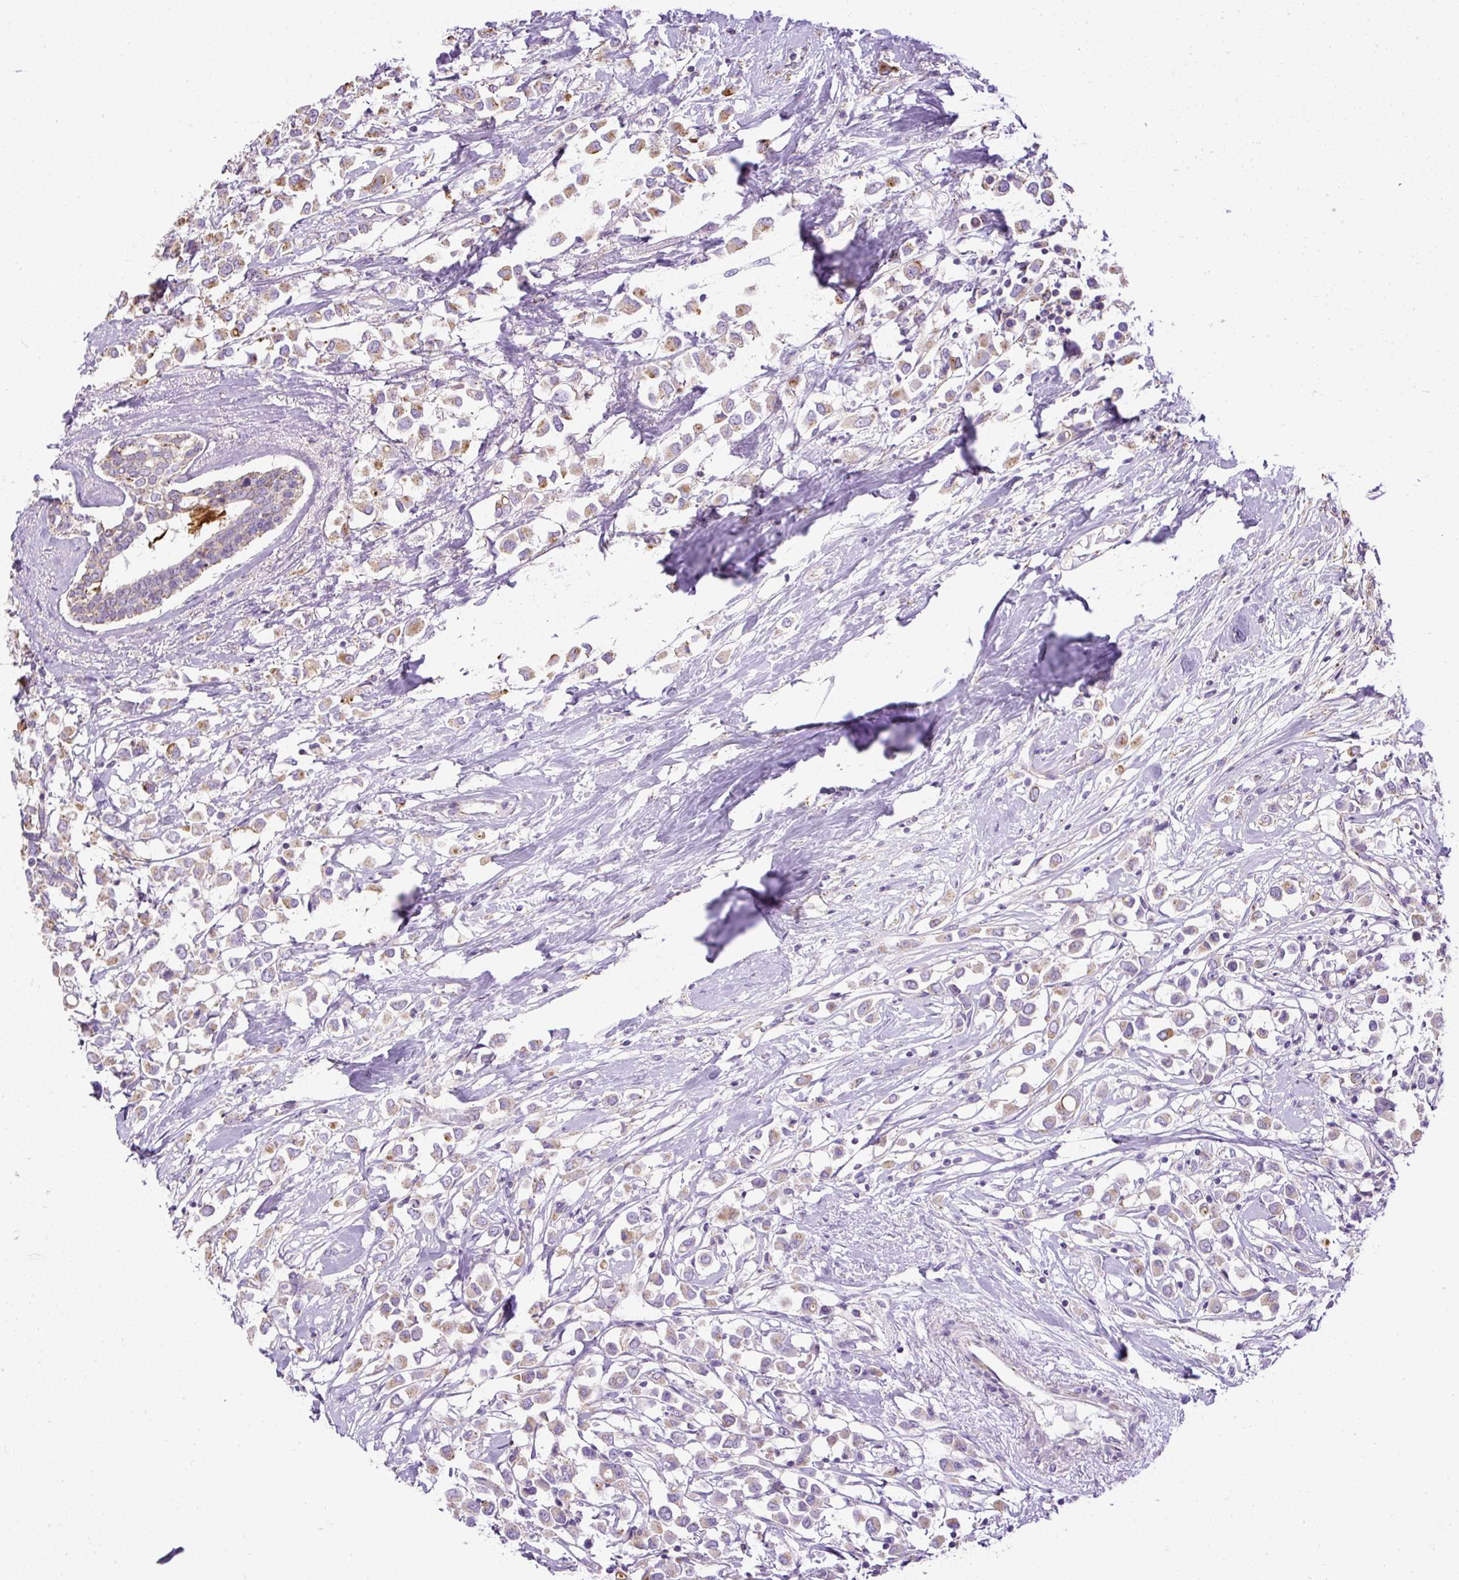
{"staining": {"intensity": "weak", "quantity": "25%-75%", "location": "cytoplasmic/membranous"}, "tissue": "breast cancer", "cell_type": "Tumor cells", "image_type": "cancer", "snomed": [{"axis": "morphology", "description": "Duct carcinoma"}, {"axis": "topography", "description": "Breast"}], "caption": "About 25%-75% of tumor cells in human breast cancer demonstrate weak cytoplasmic/membranous protein positivity as visualized by brown immunohistochemical staining.", "gene": "CFAP47", "patient": {"sex": "female", "age": 61}}